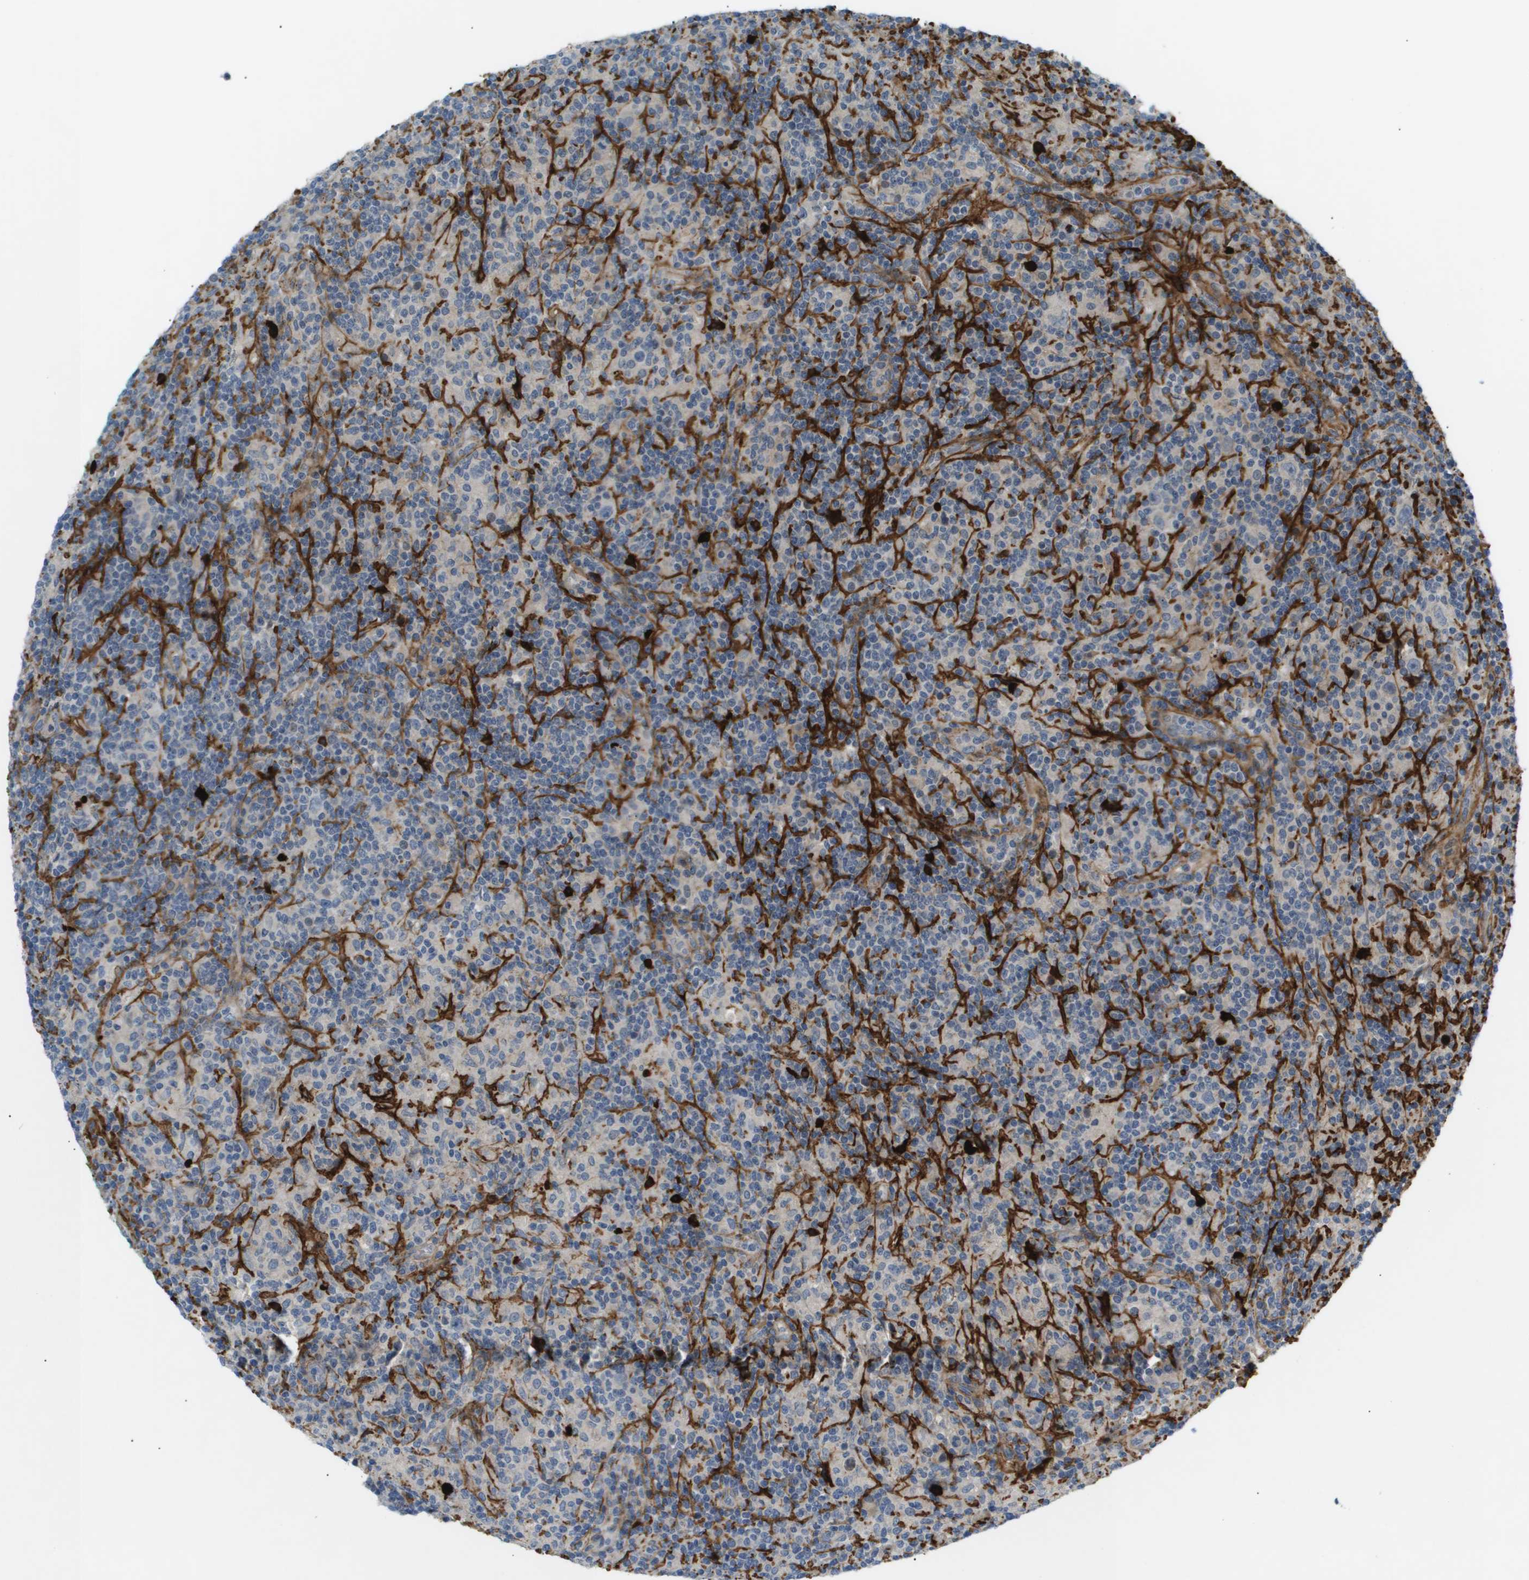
{"staining": {"intensity": "negative", "quantity": "none", "location": "none"}, "tissue": "lymphoma", "cell_type": "Tumor cells", "image_type": "cancer", "snomed": [{"axis": "morphology", "description": "Hodgkin's disease, NOS"}, {"axis": "topography", "description": "Lymph node"}], "caption": "Histopathology image shows no protein positivity in tumor cells of lymphoma tissue.", "gene": "VTN", "patient": {"sex": "male", "age": 70}}